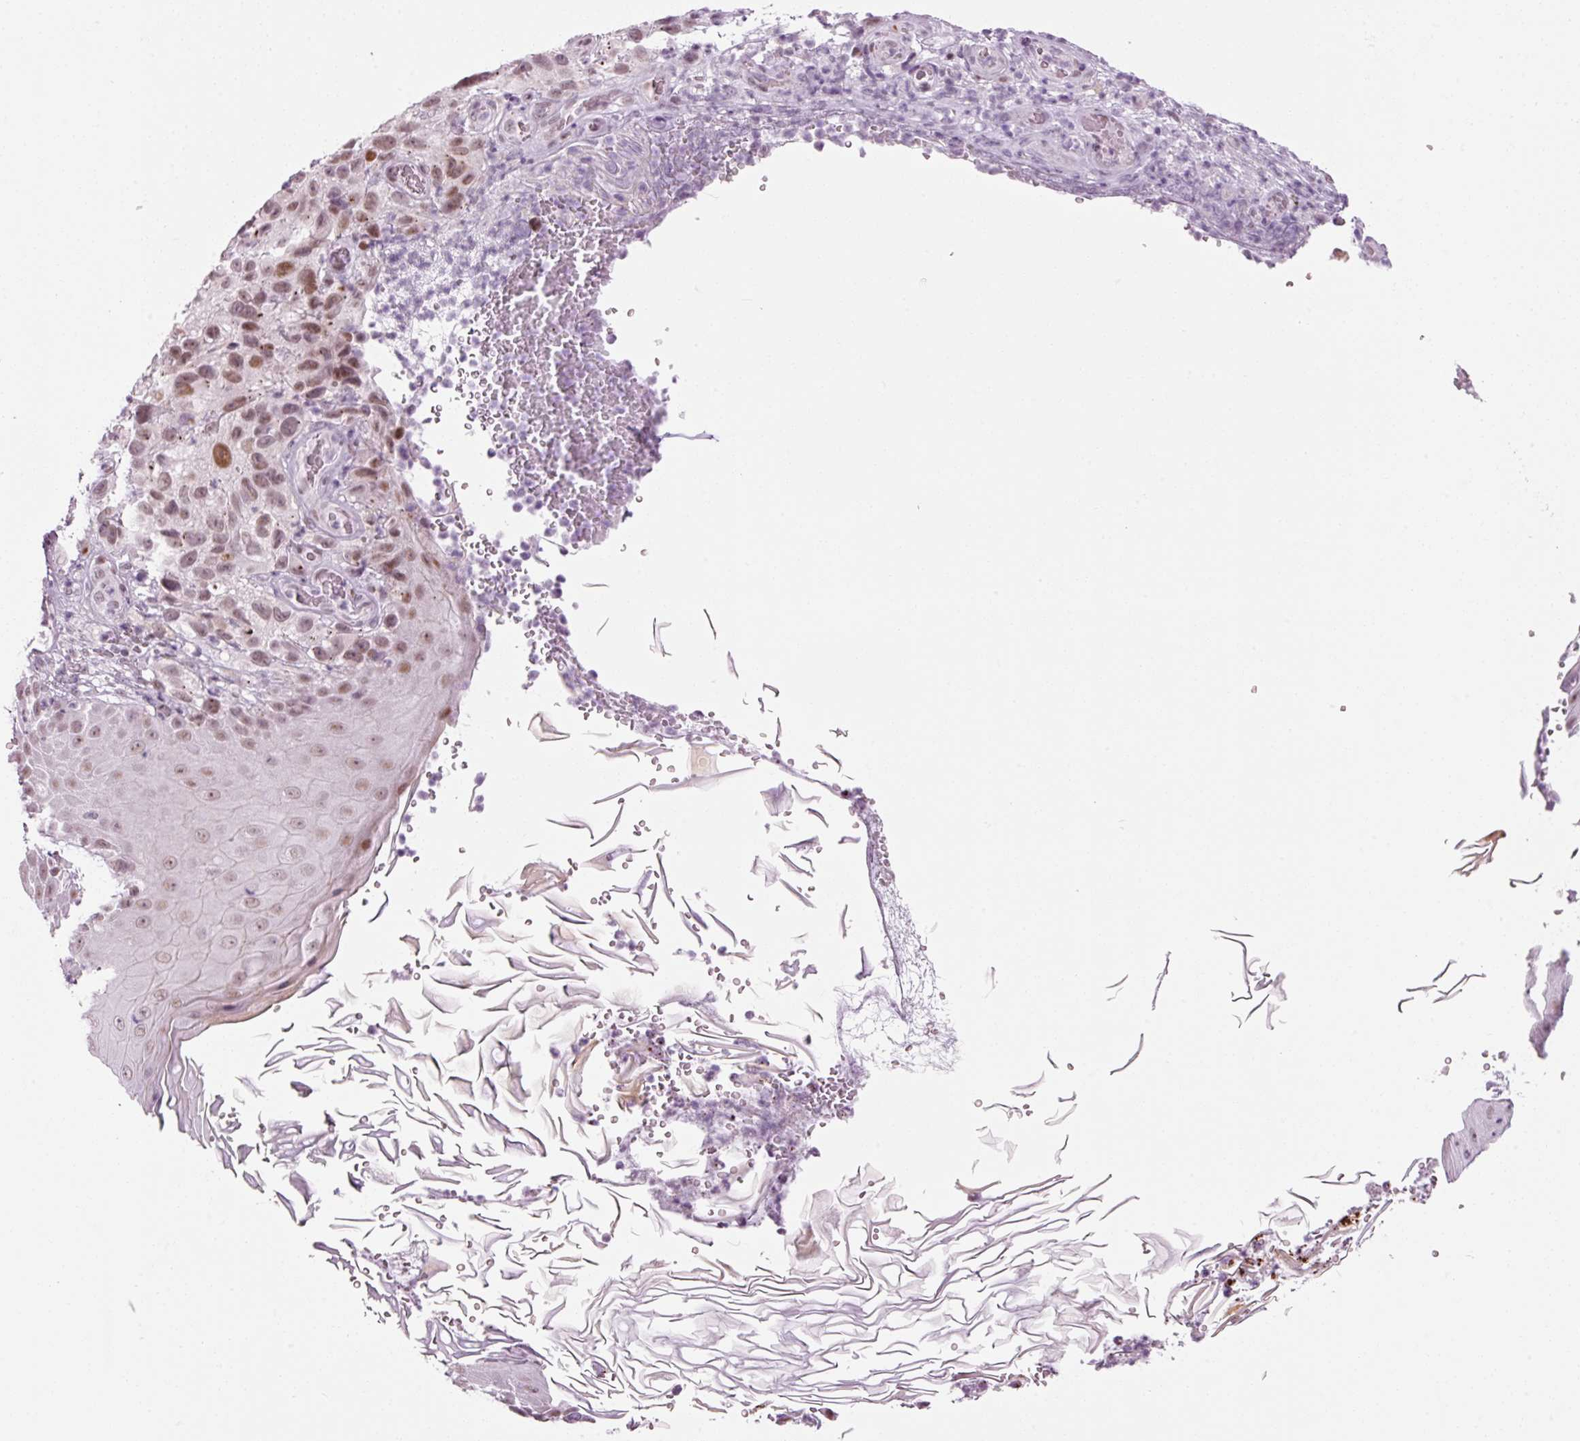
{"staining": {"intensity": "moderate", "quantity": ">75%", "location": "nuclear"}, "tissue": "melanoma", "cell_type": "Tumor cells", "image_type": "cancer", "snomed": [{"axis": "morphology", "description": "Malignant melanoma, NOS"}, {"axis": "topography", "description": "Skin"}], "caption": "Human malignant melanoma stained with a brown dye exhibits moderate nuclear positive staining in approximately >75% of tumor cells.", "gene": "ANKRD20A1", "patient": {"sex": "female", "age": 96}}